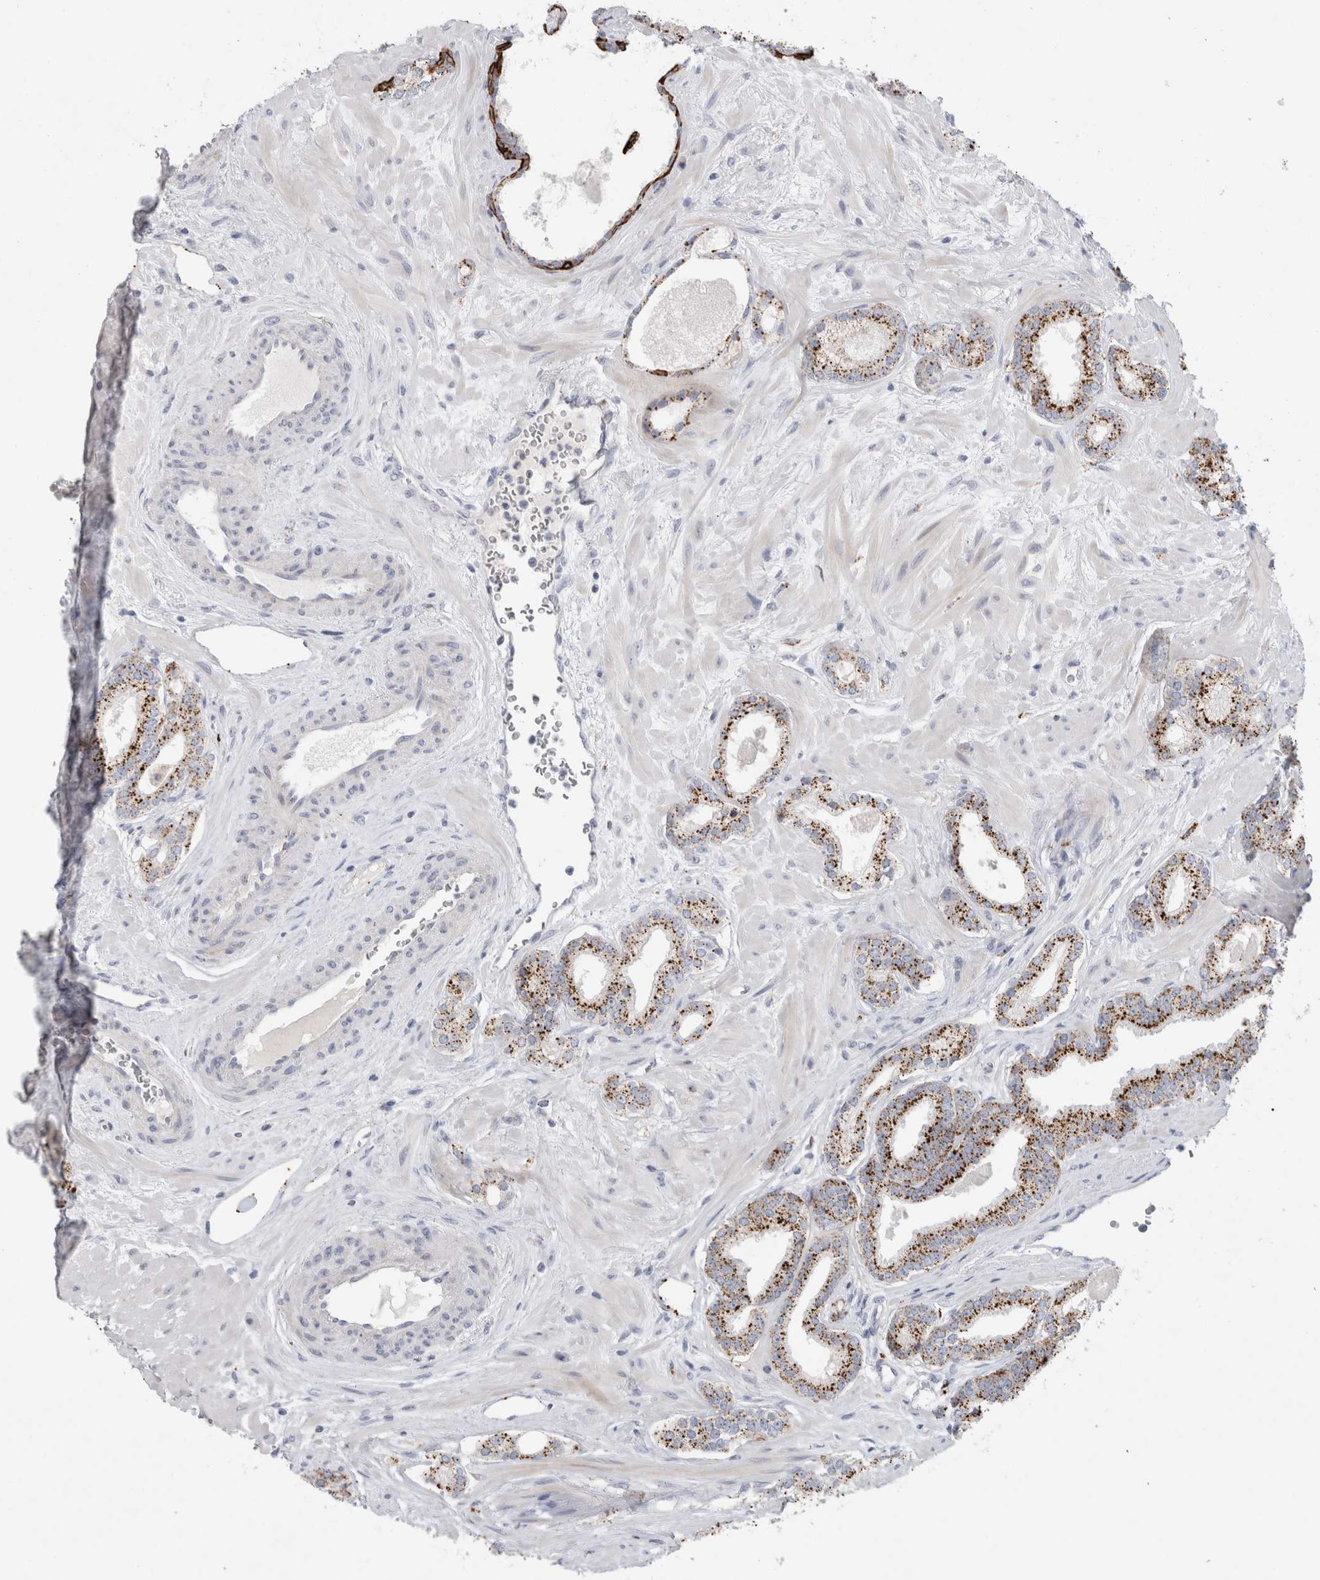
{"staining": {"intensity": "strong", "quantity": ">75%", "location": "cytoplasmic/membranous"}, "tissue": "prostate cancer", "cell_type": "Tumor cells", "image_type": "cancer", "snomed": [{"axis": "morphology", "description": "Adenocarcinoma, Low grade"}, {"axis": "topography", "description": "Prostate"}], "caption": "Immunohistochemistry of low-grade adenocarcinoma (prostate) displays high levels of strong cytoplasmic/membranous positivity in approximately >75% of tumor cells.", "gene": "GAA", "patient": {"sex": "male", "age": 70}}